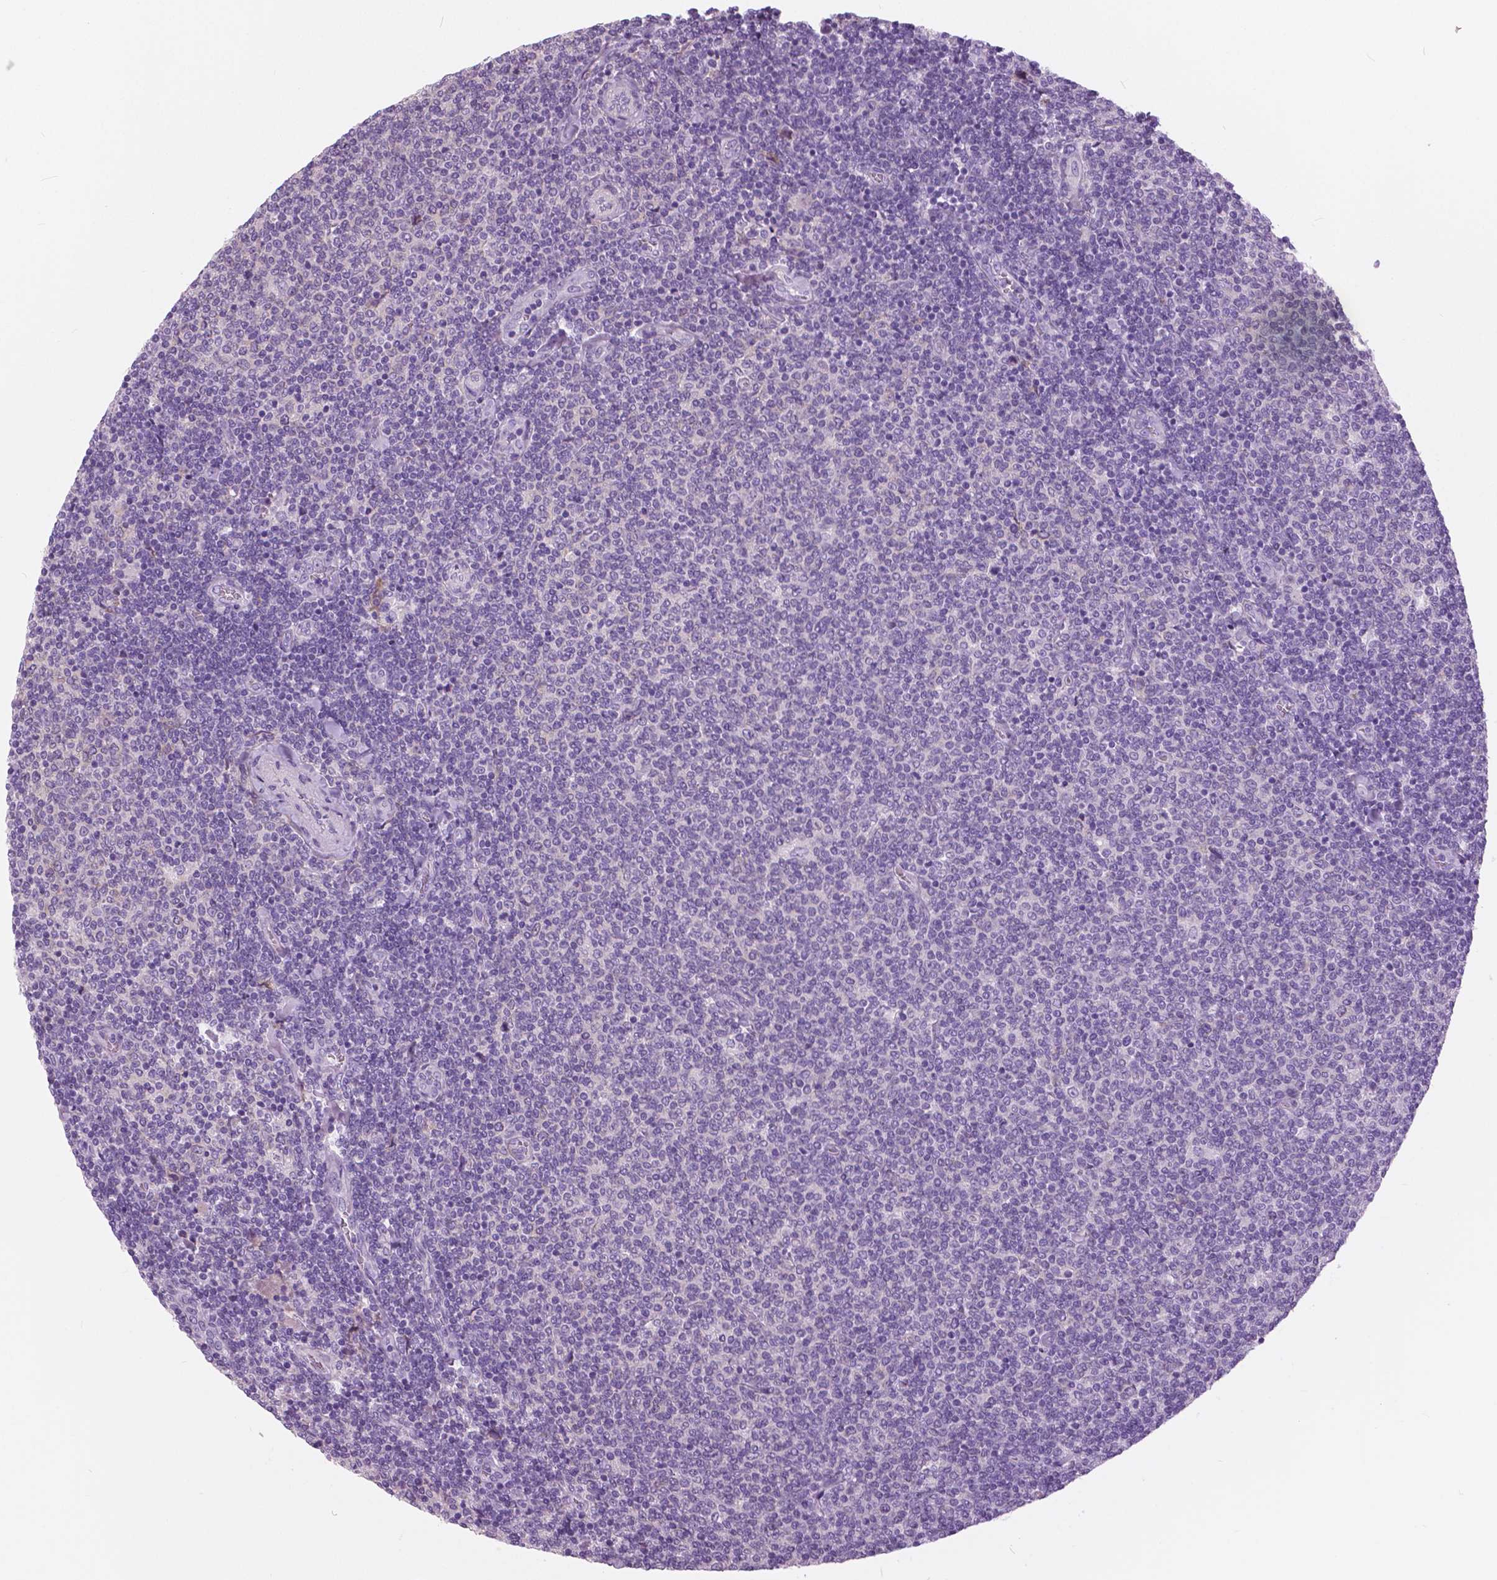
{"staining": {"intensity": "negative", "quantity": "none", "location": "none"}, "tissue": "lymphoma", "cell_type": "Tumor cells", "image_type": "cancer", "snomed": [{"axis": "morphology", "description": "Malignant lymphoma, non-Hodgkin's type, Low grade"}, {"axis": "topography", "description": "Lymph node"}], "caption": "The IHC micrograph has no significant staining in tumor cells of low-grade malignant lymphoma, non-Hodgkin's type tissue.", "gene": "SERPINI1", "patient": {"sex": "male", "age": 52}}